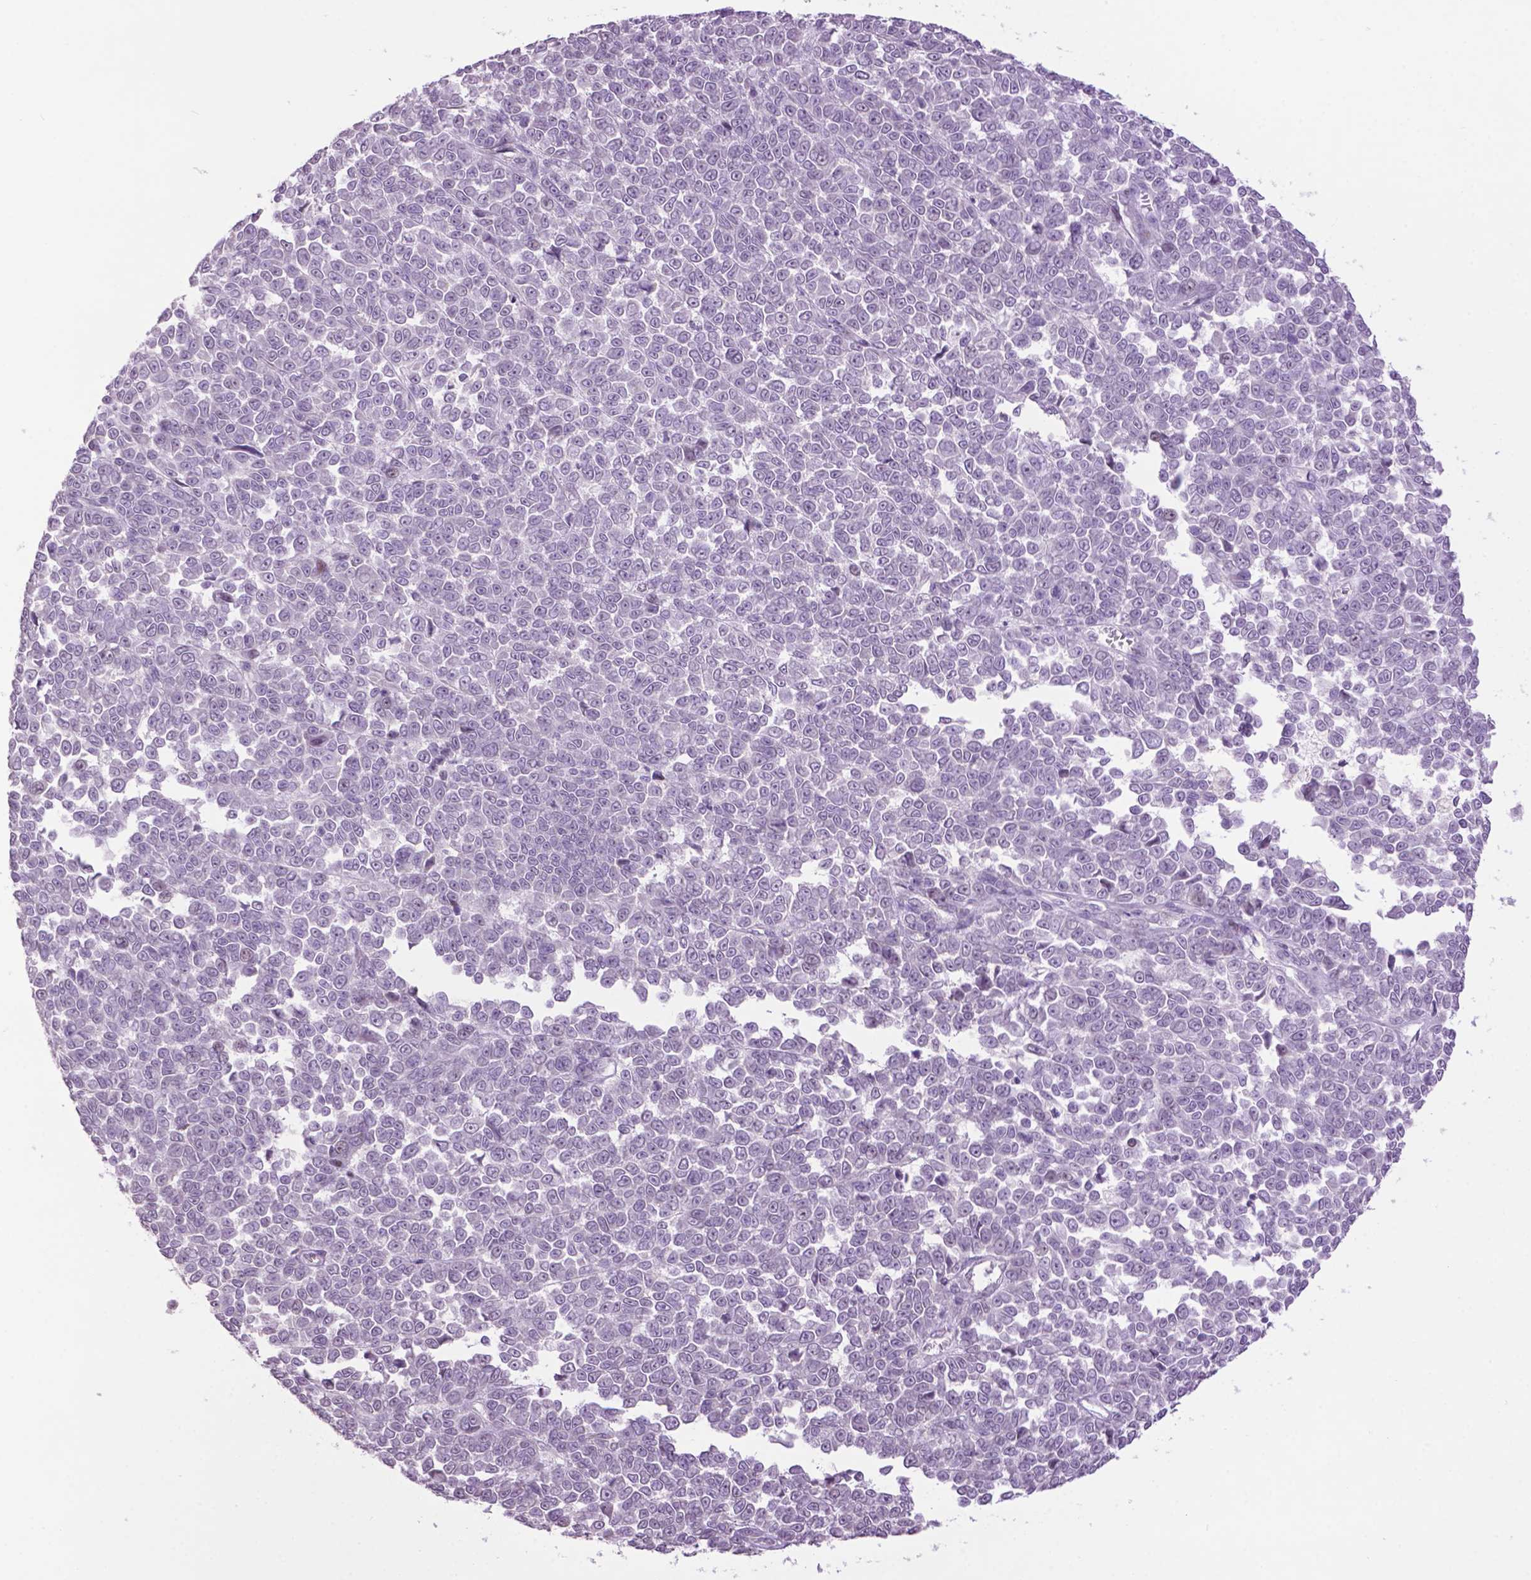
{"staining": {"intensity": "negative", "quantity": "none", "location": "none"}, "tissue": "melanoma", "cell_type": "Tumor cells", "image_type": "cancer", "snomed": [{"axis": "morphology", "description": "Malignant melanoma, NOS"}, {"axis": "topography", "description": "Skin"}], "caption": "This is an IHC image of malignant melanoma. There is no positivity in tumor cells.", "gene": "TH", "patient": {"sex": "female", "age": 95}}